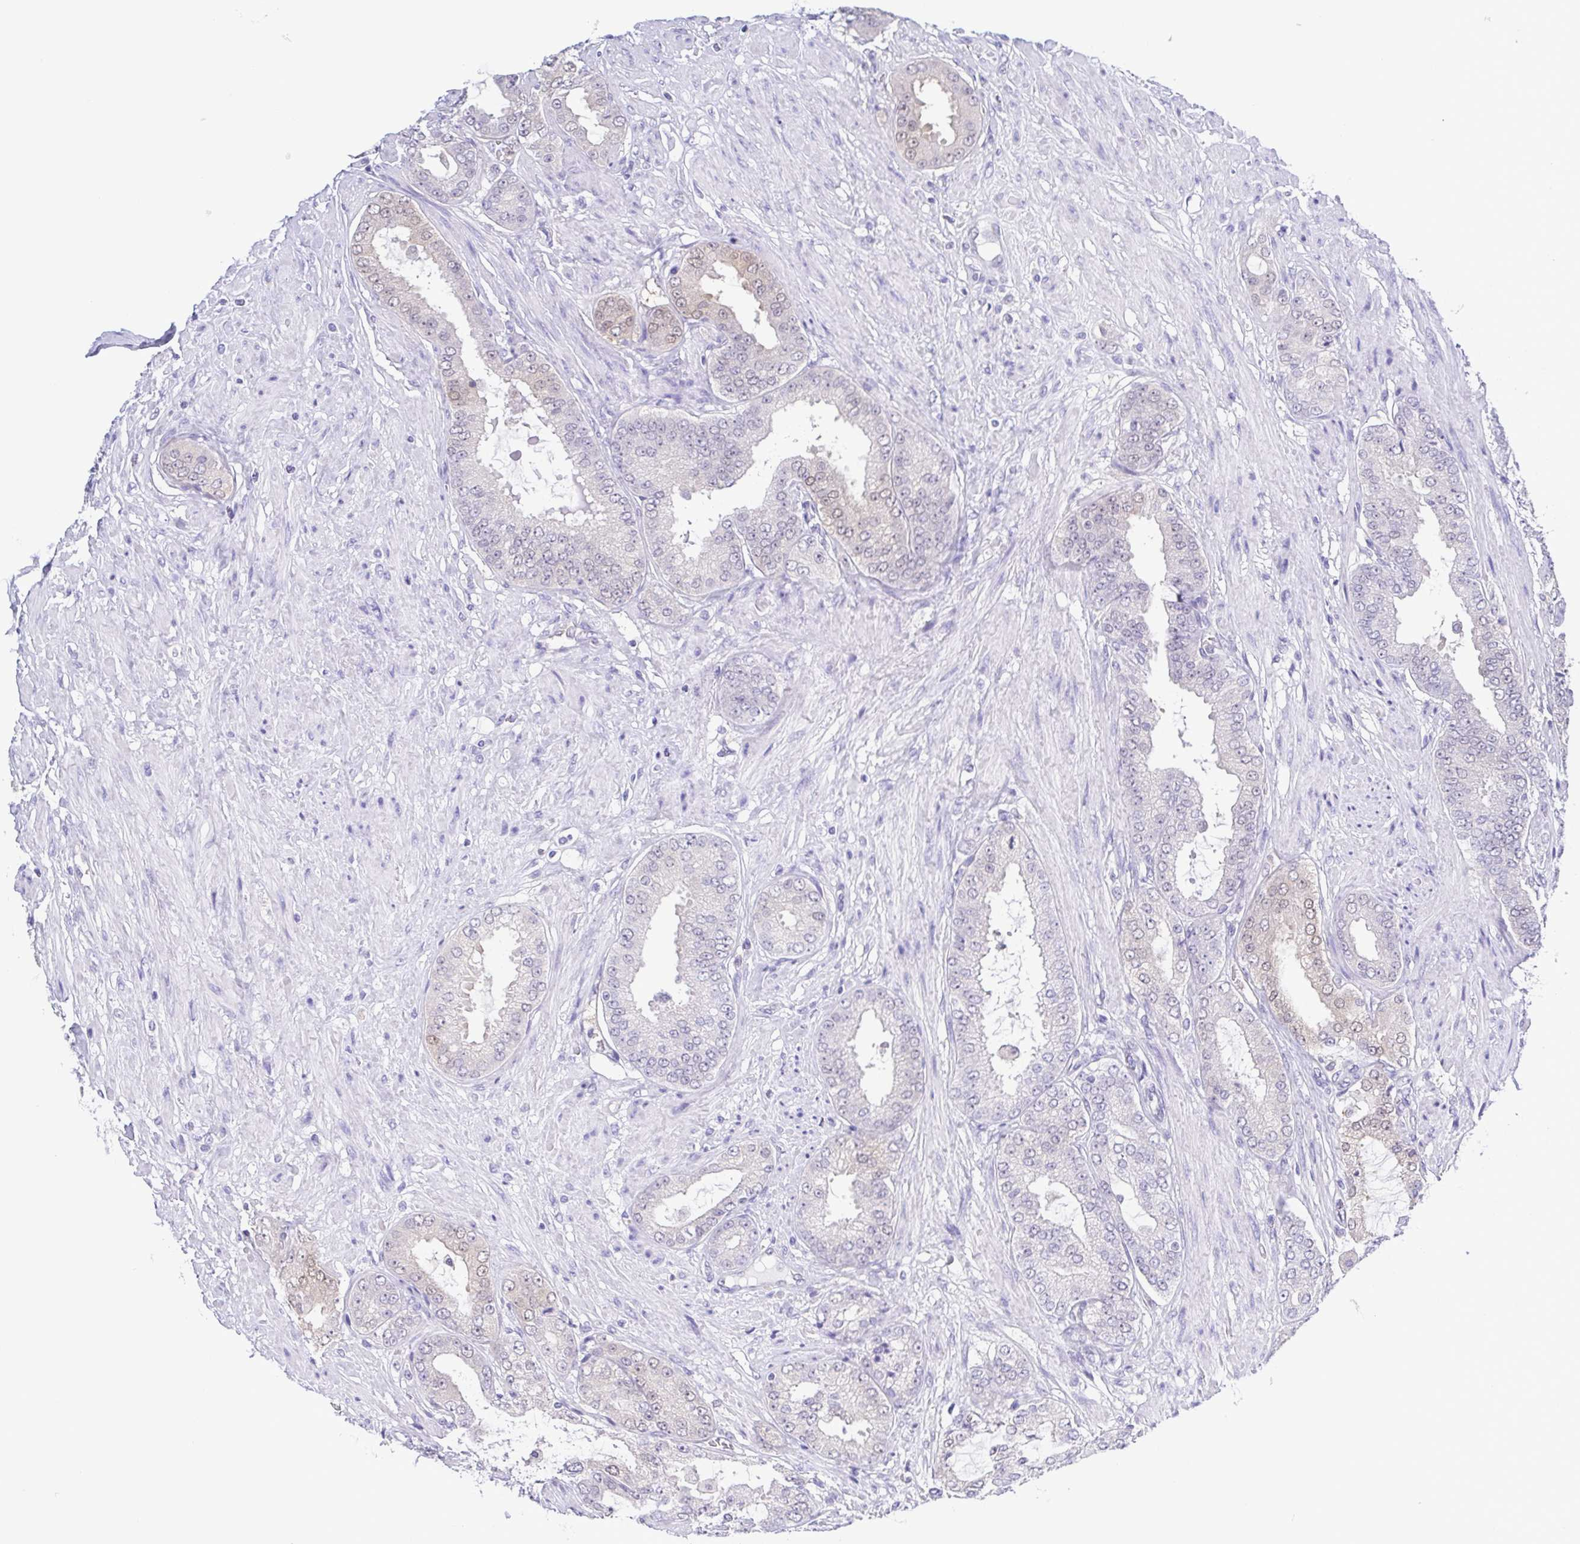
{"staining": {"intensity": "weak", "quantity": "<25%", "location": "nuclear"}, "tissue": "prostate cancer", "cell_type": "Tumor cells", "image_type": "cancer", "snomed": [{"axis": "morphology", "description": "Adenocarcinoma, High grade"}, {"axis": "topography", "description": "Prostate"}], "caption": "Immunohistochemistry photomicrograph of neoplastic tissue: prostate cancer stained with DAB reveals no significant protein positivity in tumor cells. Nuclei are stained in blue.", "gene": "LDHC", "patient": {"sex": "male", "age": 71}}